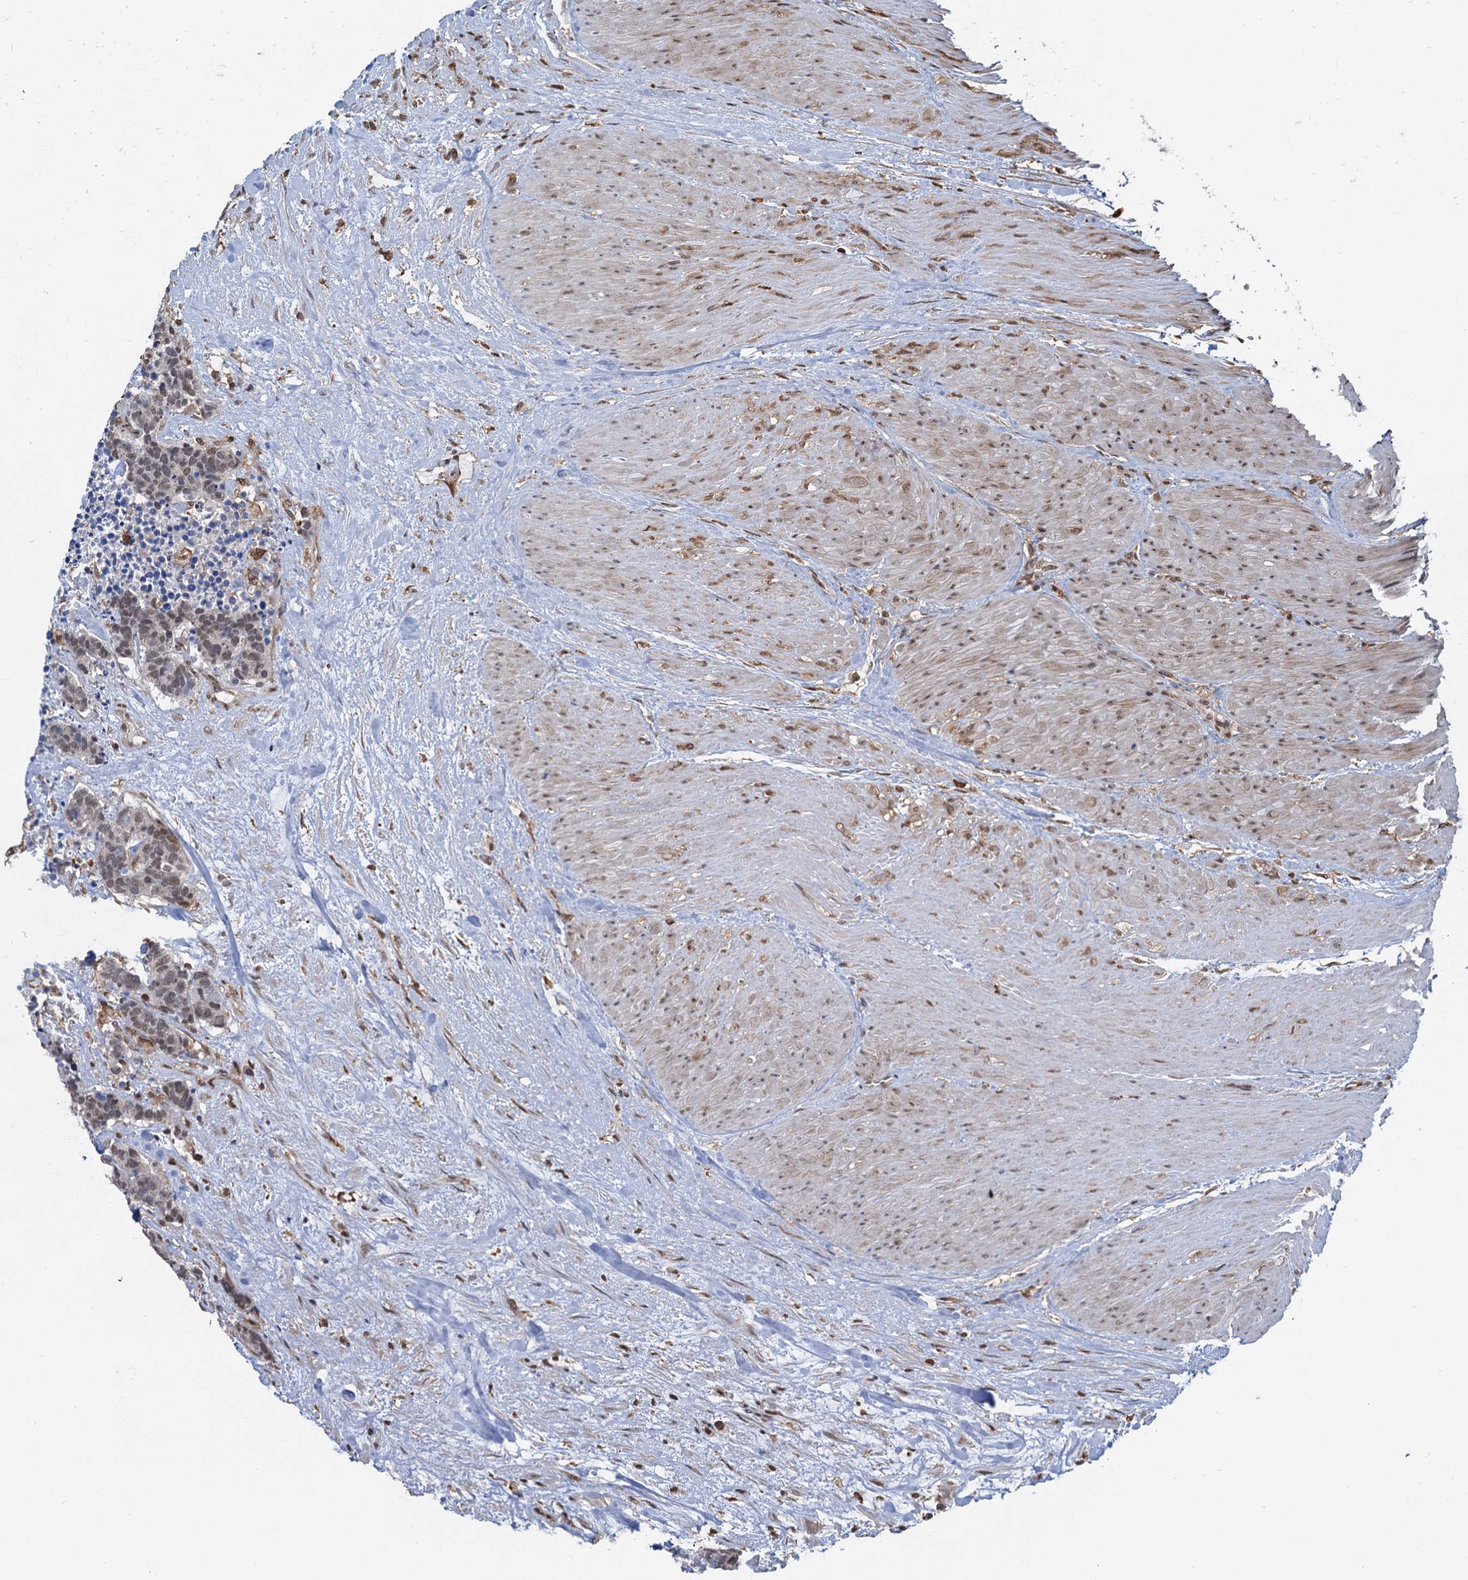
{"staining": {"intensity": "weak", "quantity": ">75%", "location": "nuclear"}, "tissue": "carcinoid", "cell_type": "Tumor cells", "image_type": "cancer", "snomed": [{"axis": "morphology", "description": "Carcinoma, NOS"}, {"axis": "morphology", "description": "Carcinoid, malignant, NOS"}, {"axis": "topography", "description": "Urinary bladder"}], "caption": "A low amount of weak nuclear staining is identified in about >75% of tumor cells in carcinoid tissue. The protein of interest is stained brown, and the nuclei are stained in blue (DAB (3,3'-diaminobenzidine) IHC with brightfield microscopy, high magnification).", "gene": "ZNF609", "patient": {"sex": "male", "age": 57}}